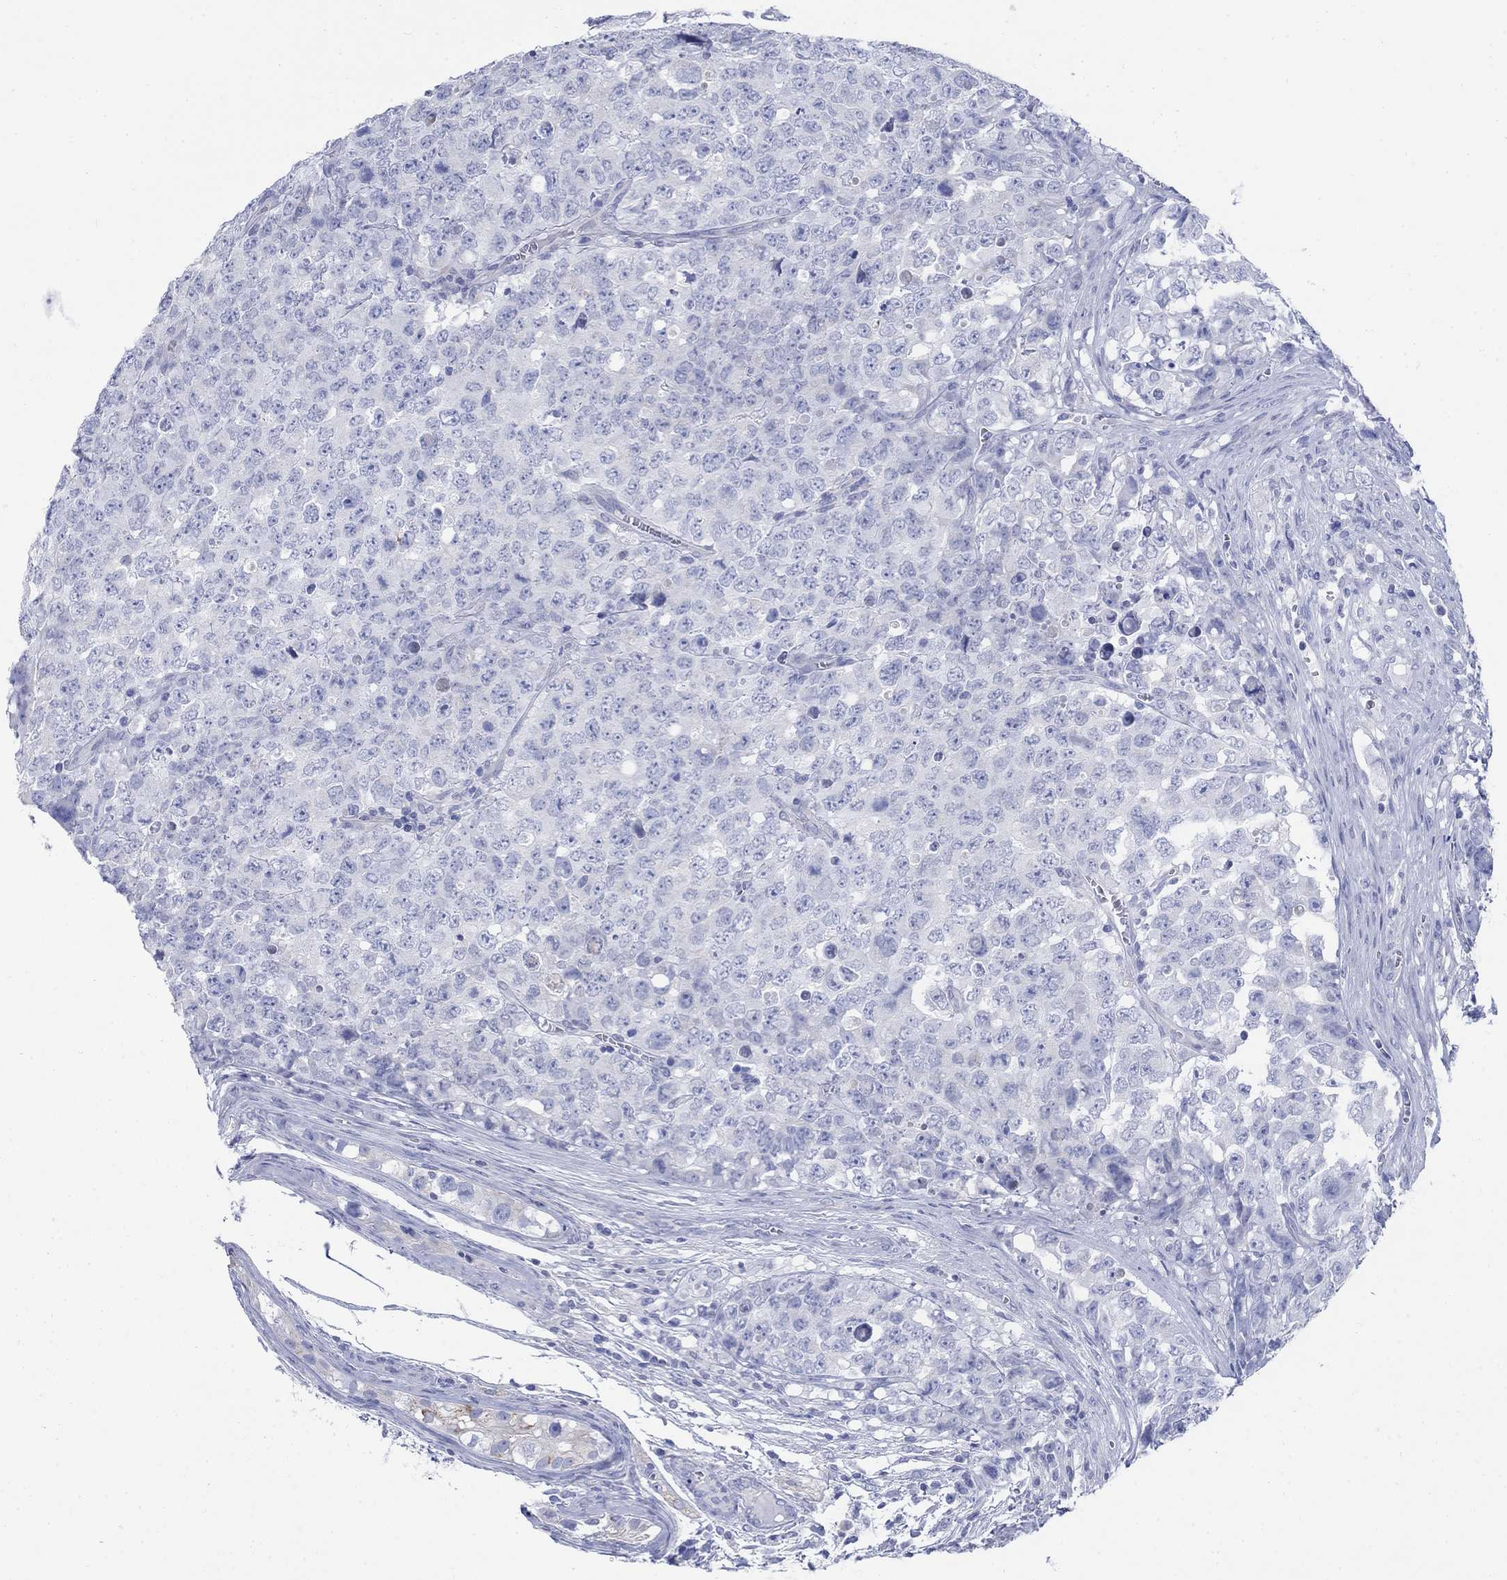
{"staining": {"intensity": "negative", "quantity": "none", "location": "none"}, "tissue": "testis cancer", "cell_type": "Tumor cells", "image_type": "cancer", "snomed": [{"axis": "morphology", "description": "Carcinoma, Embryonal, NOS"}, {"axis": "topography", "description": "Testis"}], "caption": "Immunohistochemistry (IHC) of embryonal carcinoma (testis) demonstrates no positivity in tumor cells.", "gene": "SCCPDH", "patient": {"sex": "male", "age": 23}}